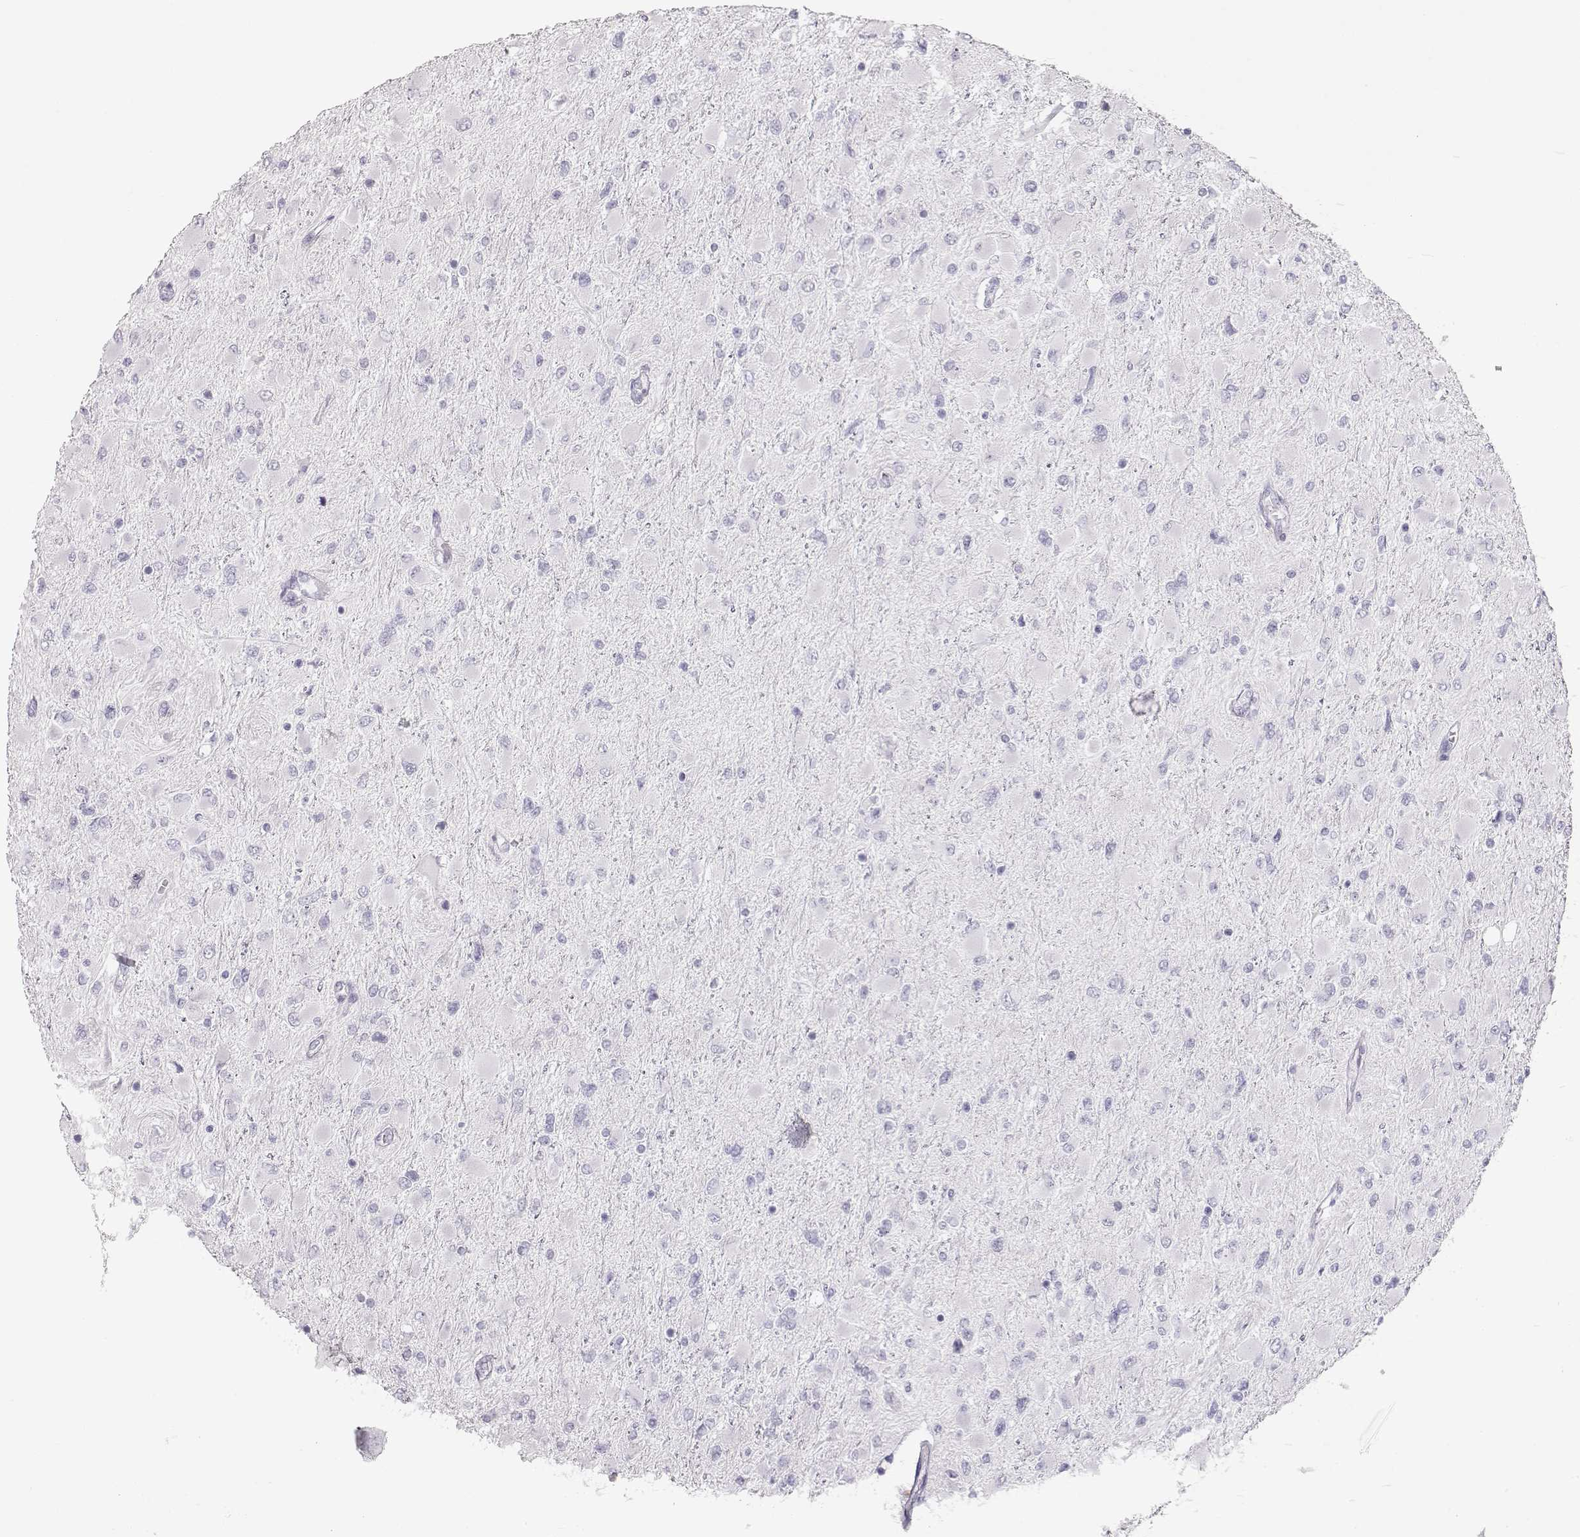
{"staining": {"intensity": "negative", "quantity": "none", "location": "none"}, "tissue": "glioma", "cell_type": "Tumor cells", "image_type": "cancer", "snomed": [{"axis": "morphology", "description": "Glioma, malignant, High grade"}, {"axis": "topography", "description": "Cerebral cortex"}], "caption": "The IHC micrograph has no significant expression in tumor cells of malignant high-grade glioma tissue. The staining was performed using DAB (3,3'-diaminobenzidine) to visualize the protein expression in brown, while the nuclei were stained in blue with hematoxylin (Magnification: 20x).", "gene": "MIP", "patient": {"sex": "female", "age": 36}}